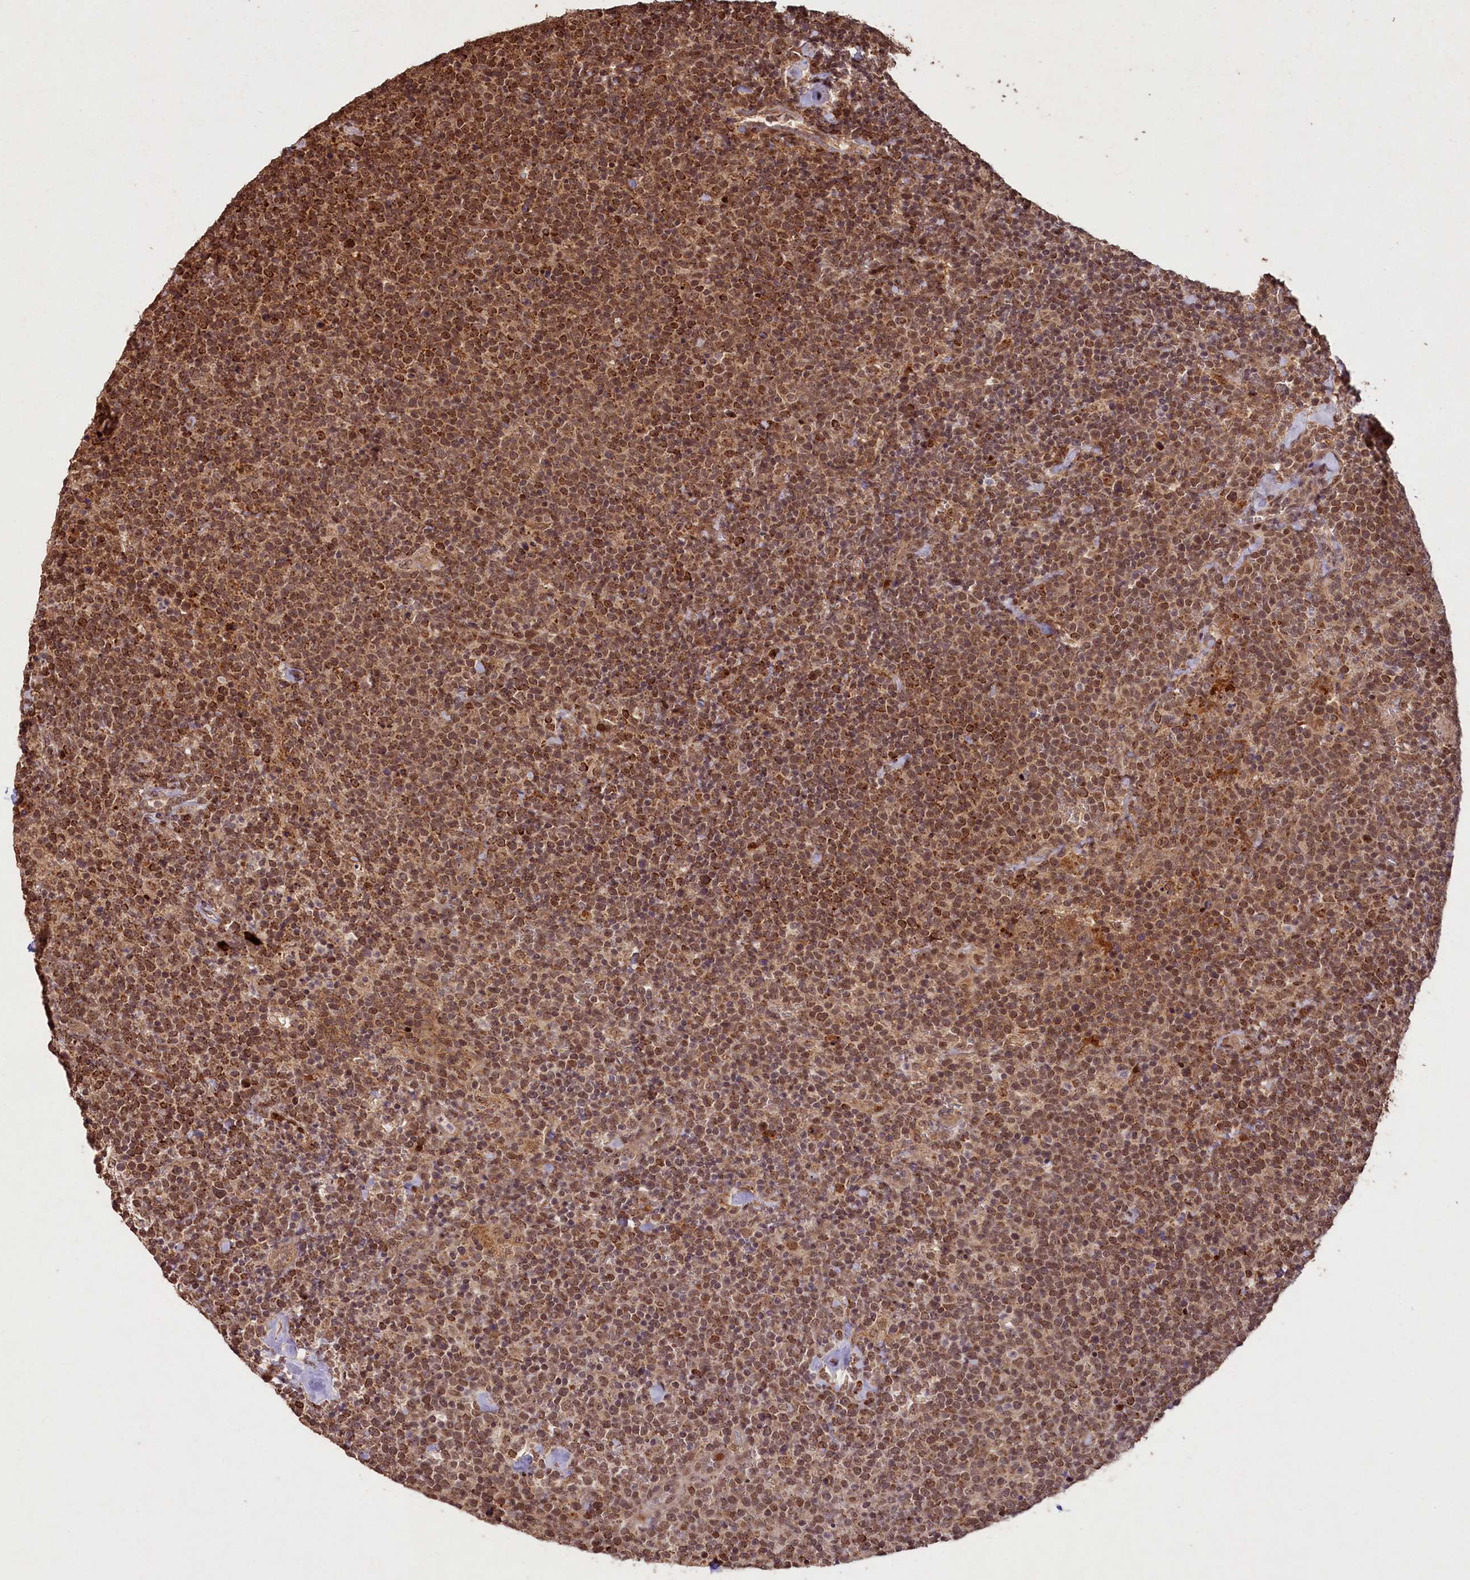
{"staining": {"intensity": "moderate", "quantity": ">75%", "location": "cytoplasmic/membranous,nuclear"}, "tissue": "lymphoma", "cell_type": "Tumor cells", "image_type": "cancer", "snomed": [{"axis": "morphology", "description": "Malignant lymphoma, non-Hodgkin's type, High grade"}, {"axis": "topography", "description": "Lymph node"}], "caption": "About >75% of tumor cells in human lymphoma show moderate cytoplasmic/membranous and nuclear protein staining as visualized by brown immunohistochemical staining.", "gene": "SHPRH", "patient": {"sex": "male", "age": 61}}